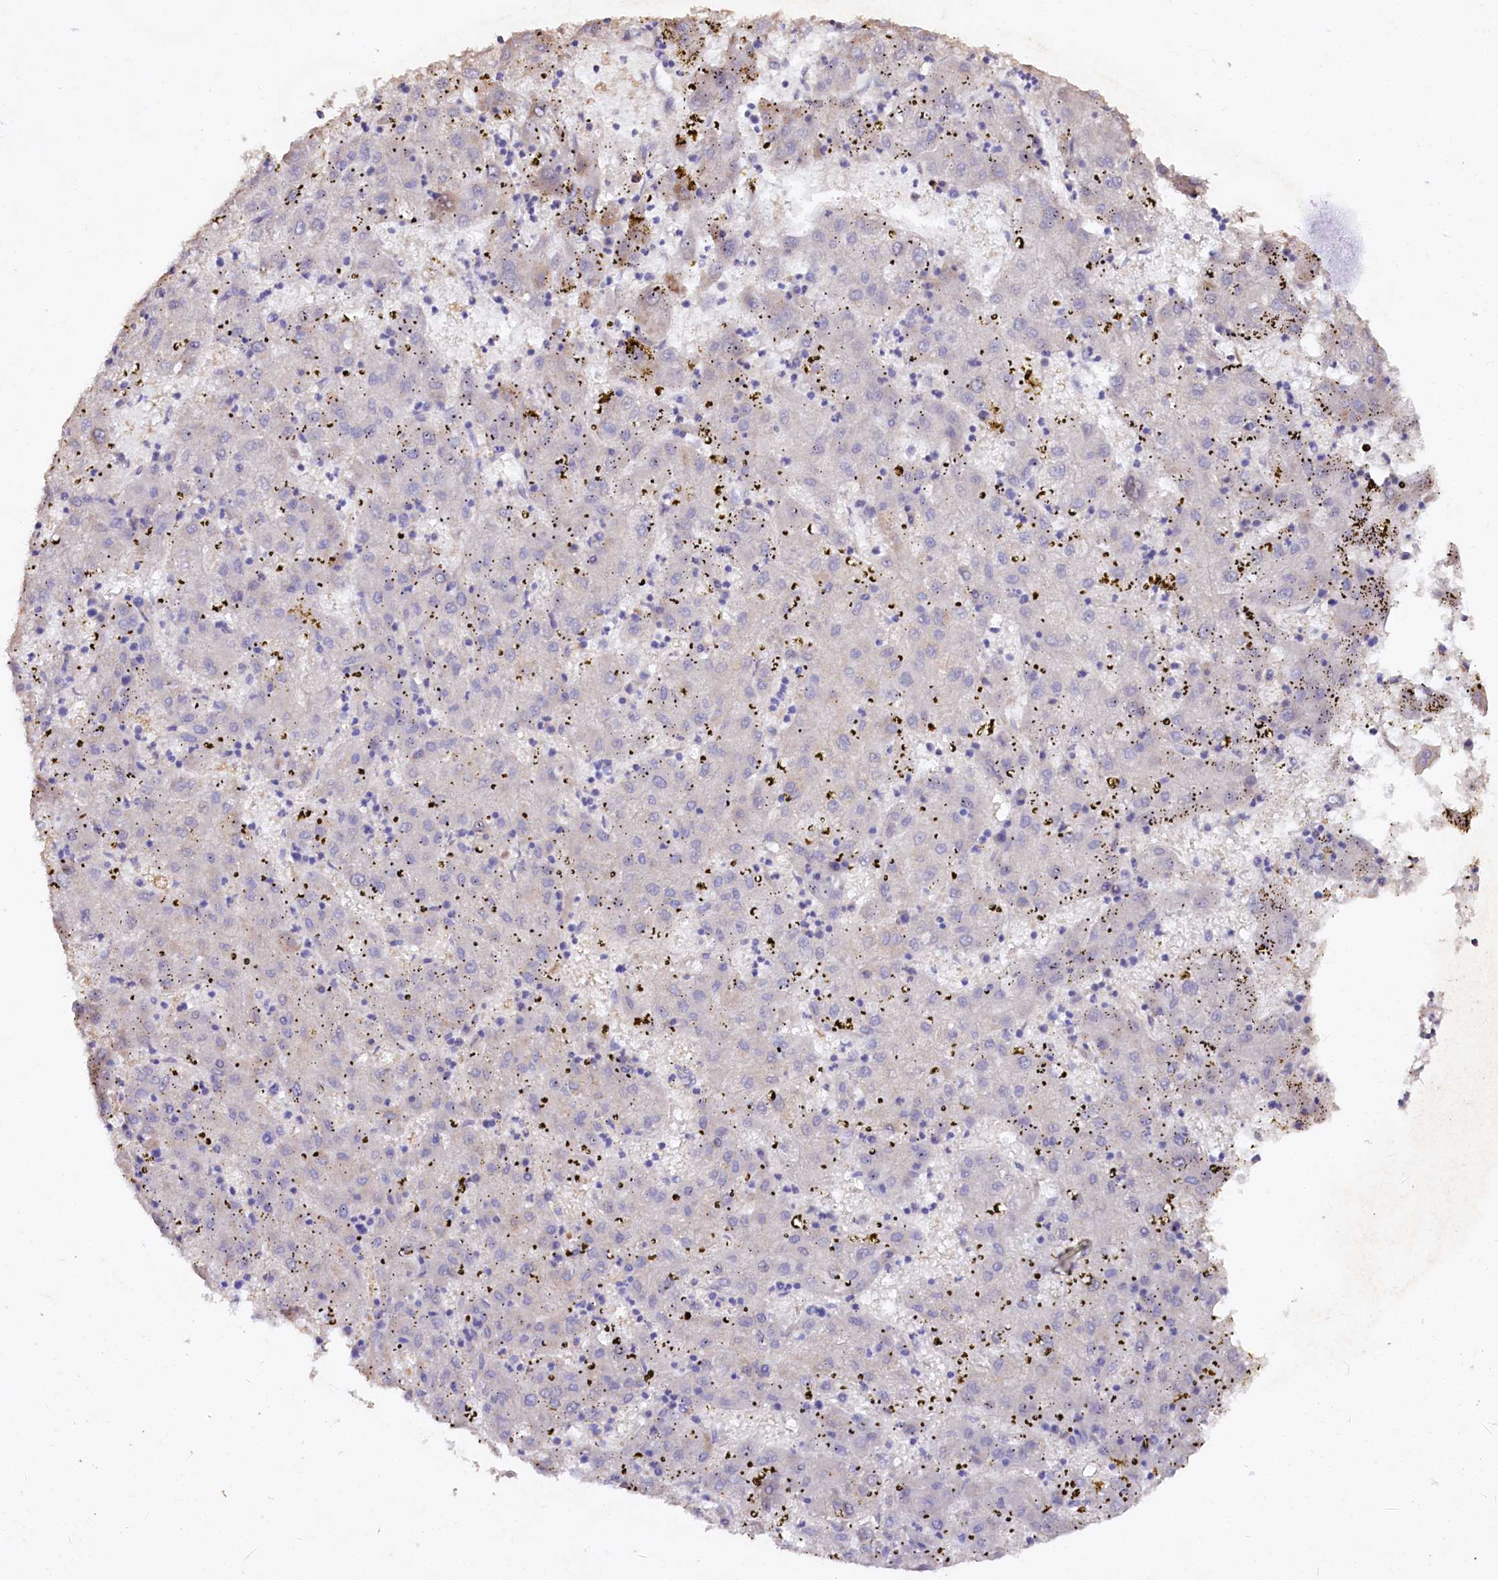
{"staining": {"intensity": "negative", "quantity": "none", "location": "none"}, "tissue": "liver cancer", "cell_type": "Tumor cells", "image_type": "cancer", "snomed": [{"axis": "morphology", "description": "Carcinoma, Hepatocellular, NOS"}, {"axis": "topography", "description": "Liver"}], "caption": "Tumor cells are negative for protein expression in human liver cancer (hepatocellular carcinoma).", "gene": "ETFBKMT", "patient": {"sex": "male", "age": 72}}